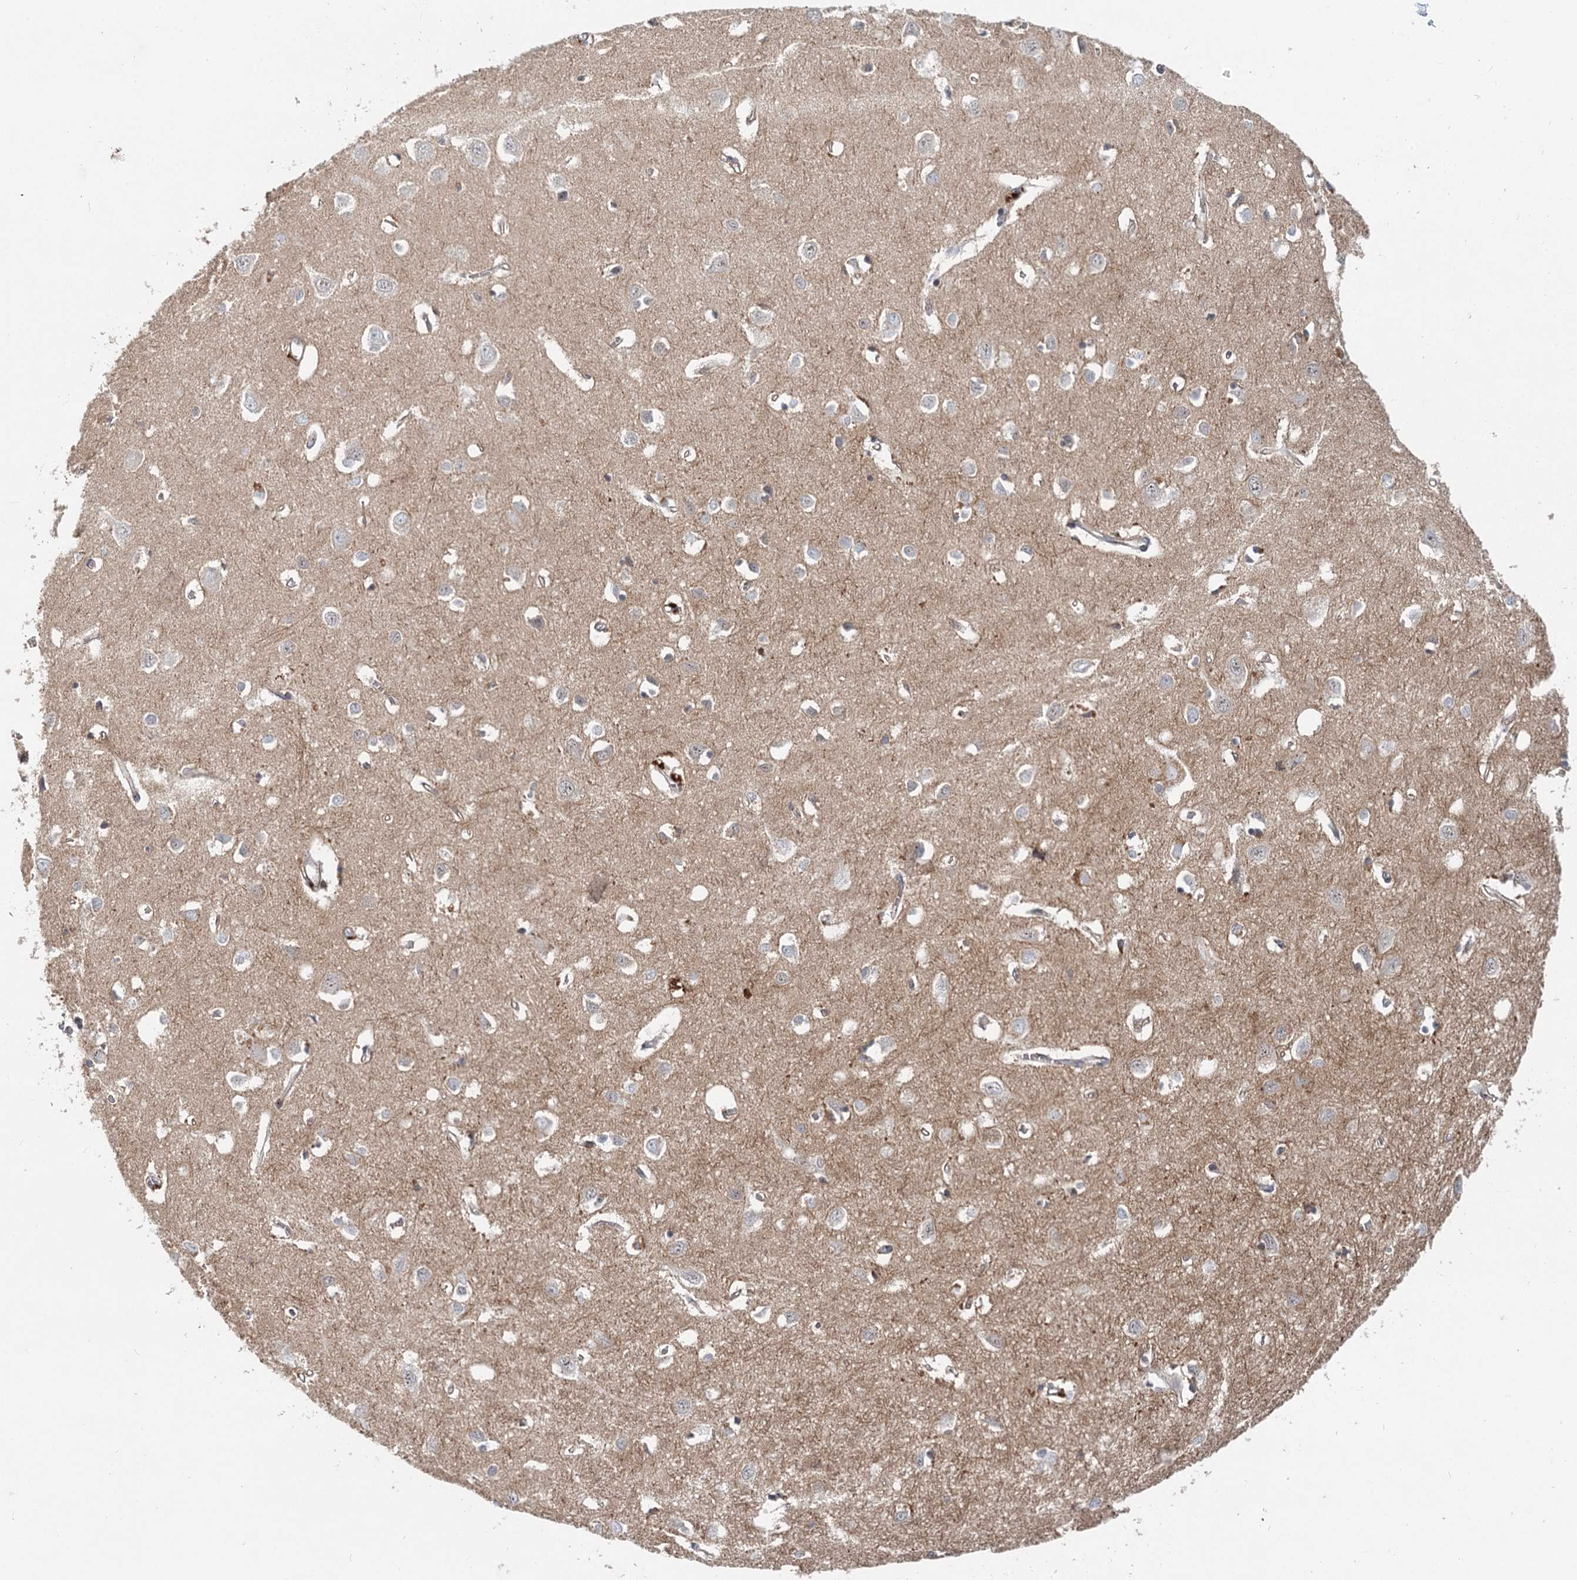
{"staining": {"intensity": "weak", "quantity": ">75%", "location": "cytoplasmic/membranous"}, "tissue": "cerebral cortex", "cell_type": "Endothelial cells", "image_type": "normal", "snomed": [{"axis": "morphology", "description": "Normal tissue, NOS"}, {"axis": "topography", "description": "Cerebral cortex"}], "caption": "This photomicrograph reveals IHC staining of normal cerebral cortex, with low weak cytoplasmic/membranous positivity in about >75% of endothelial cells.", "gene": "CDC42SE2", "patient": {"sex": "female", "age": 64}}